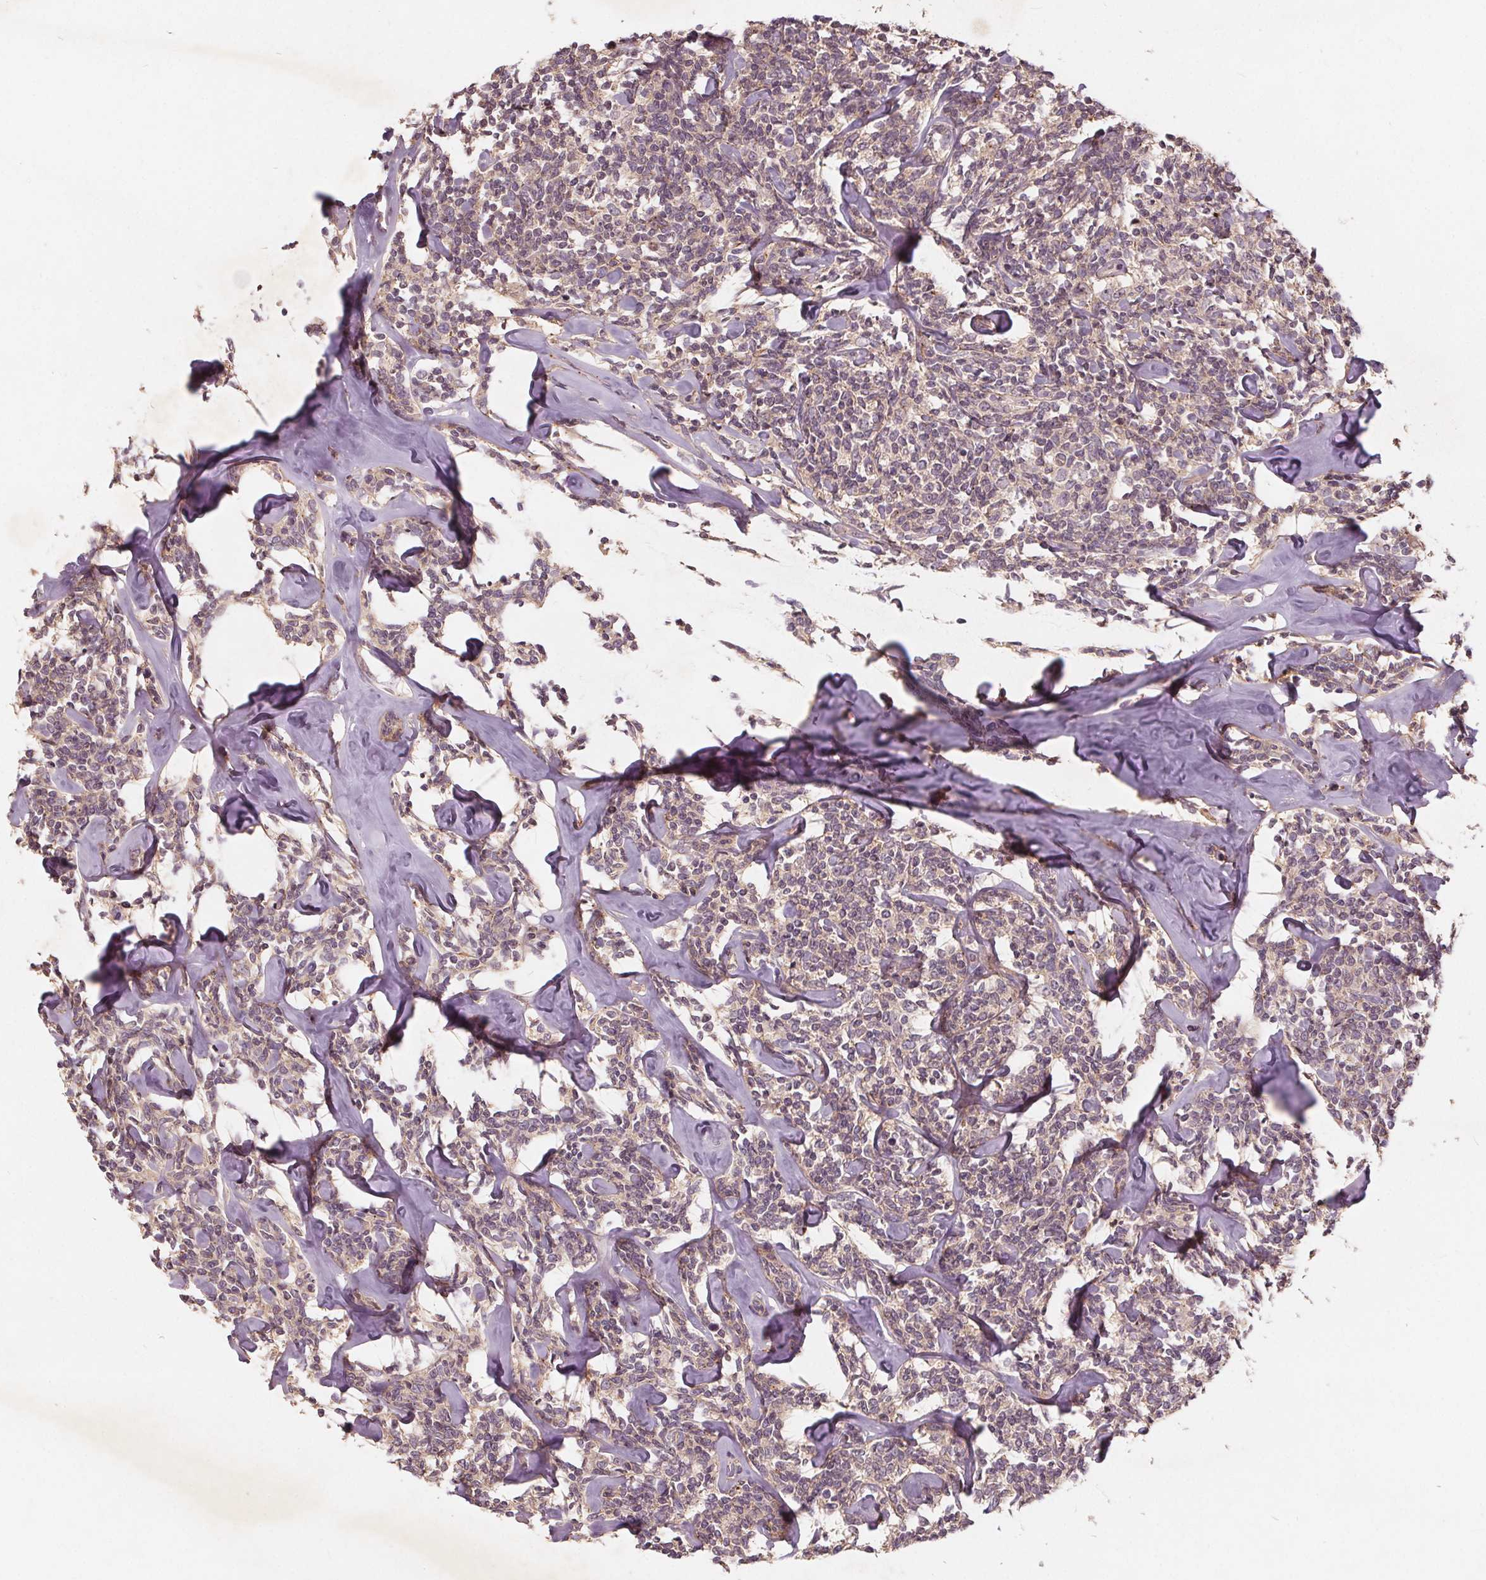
{"staining": {"intensity": "weak", "quantity": "<25%", "location": "cytoplasmic/membranous"}, "tissue": "lymphoma", "cell_type": "Tumor cells", "image_type": "cancer", "snomed": [{"axis": "morphology", "description": "Malignant lymphoma, non-Hodgkin's type, Low grade"}, {"axis": "topography", "description": "Lymph node"}], "caption": "High power microscopy image of an IHC micrograph of lymphoma, revealing no significant positivity in tumor cells. (DAB (3,3'-diaminobenzidine) immunohistochemistry with hematoxylin counter stain).", "gene": "CSNK1G2", "patient": {"sex": "female", "age": 56}}